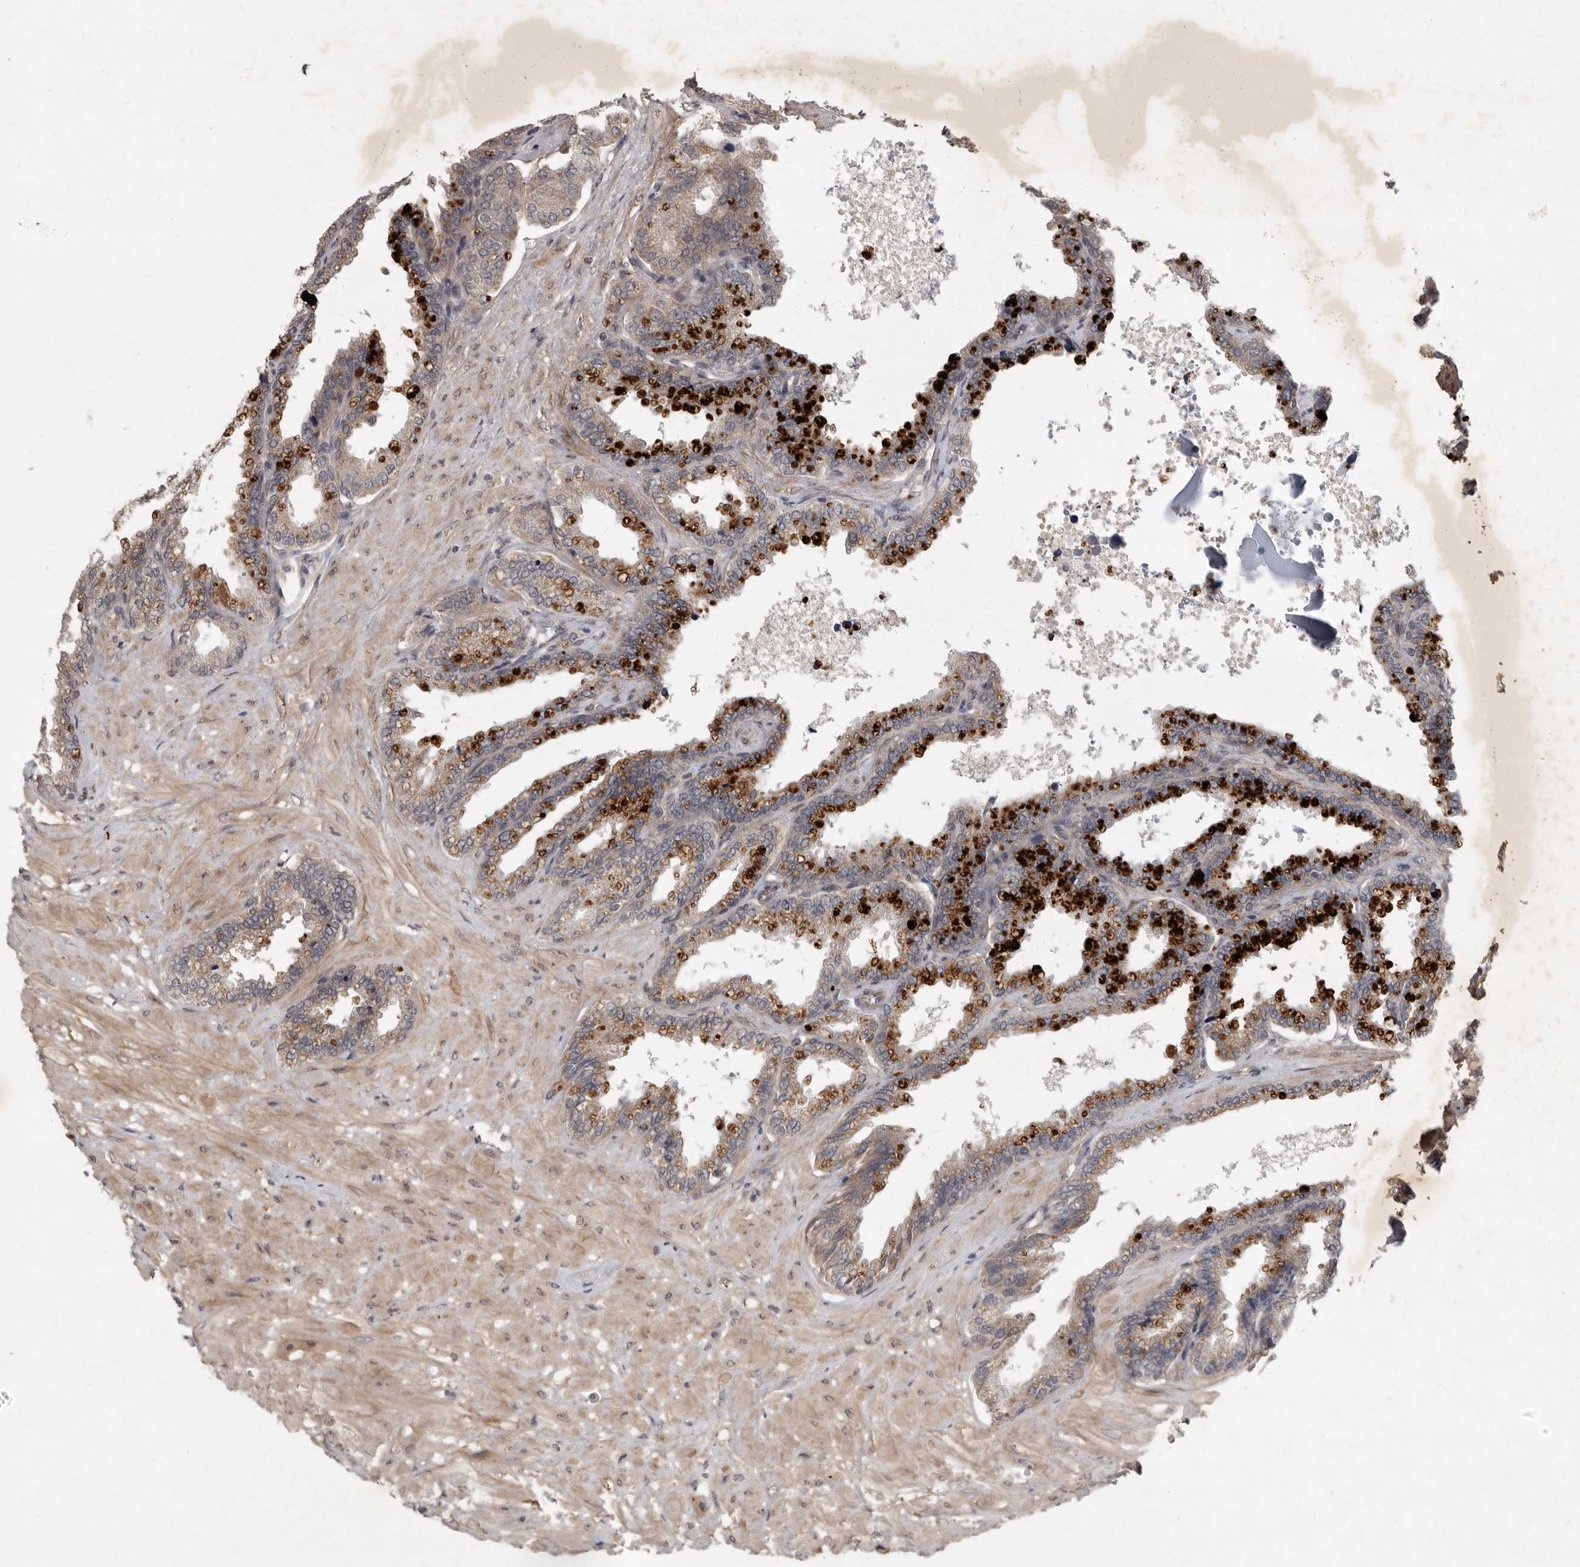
{"staining": {"intensity": "weak", "quantity": "25%-75%", "location": "cytoplasmic/membranous"}, "tissue": "seminal vesicle", "cell_type": "Glandular cells", "image_type": "normal", "snomed": [{"axis": "morphology", "description": "Normal tissue, NOS"}, {"axis": "topography", "description": "Seminal veicle"}], "caption": "Brown immunohistochemical staining in benign human seminal vesicle exhibits weak cytoplasmic/membranous positivity in approximately 25%-75% of glandular cells.", "gene": "DNAJC28", "patient": {"sex": "male", "age": 46}}